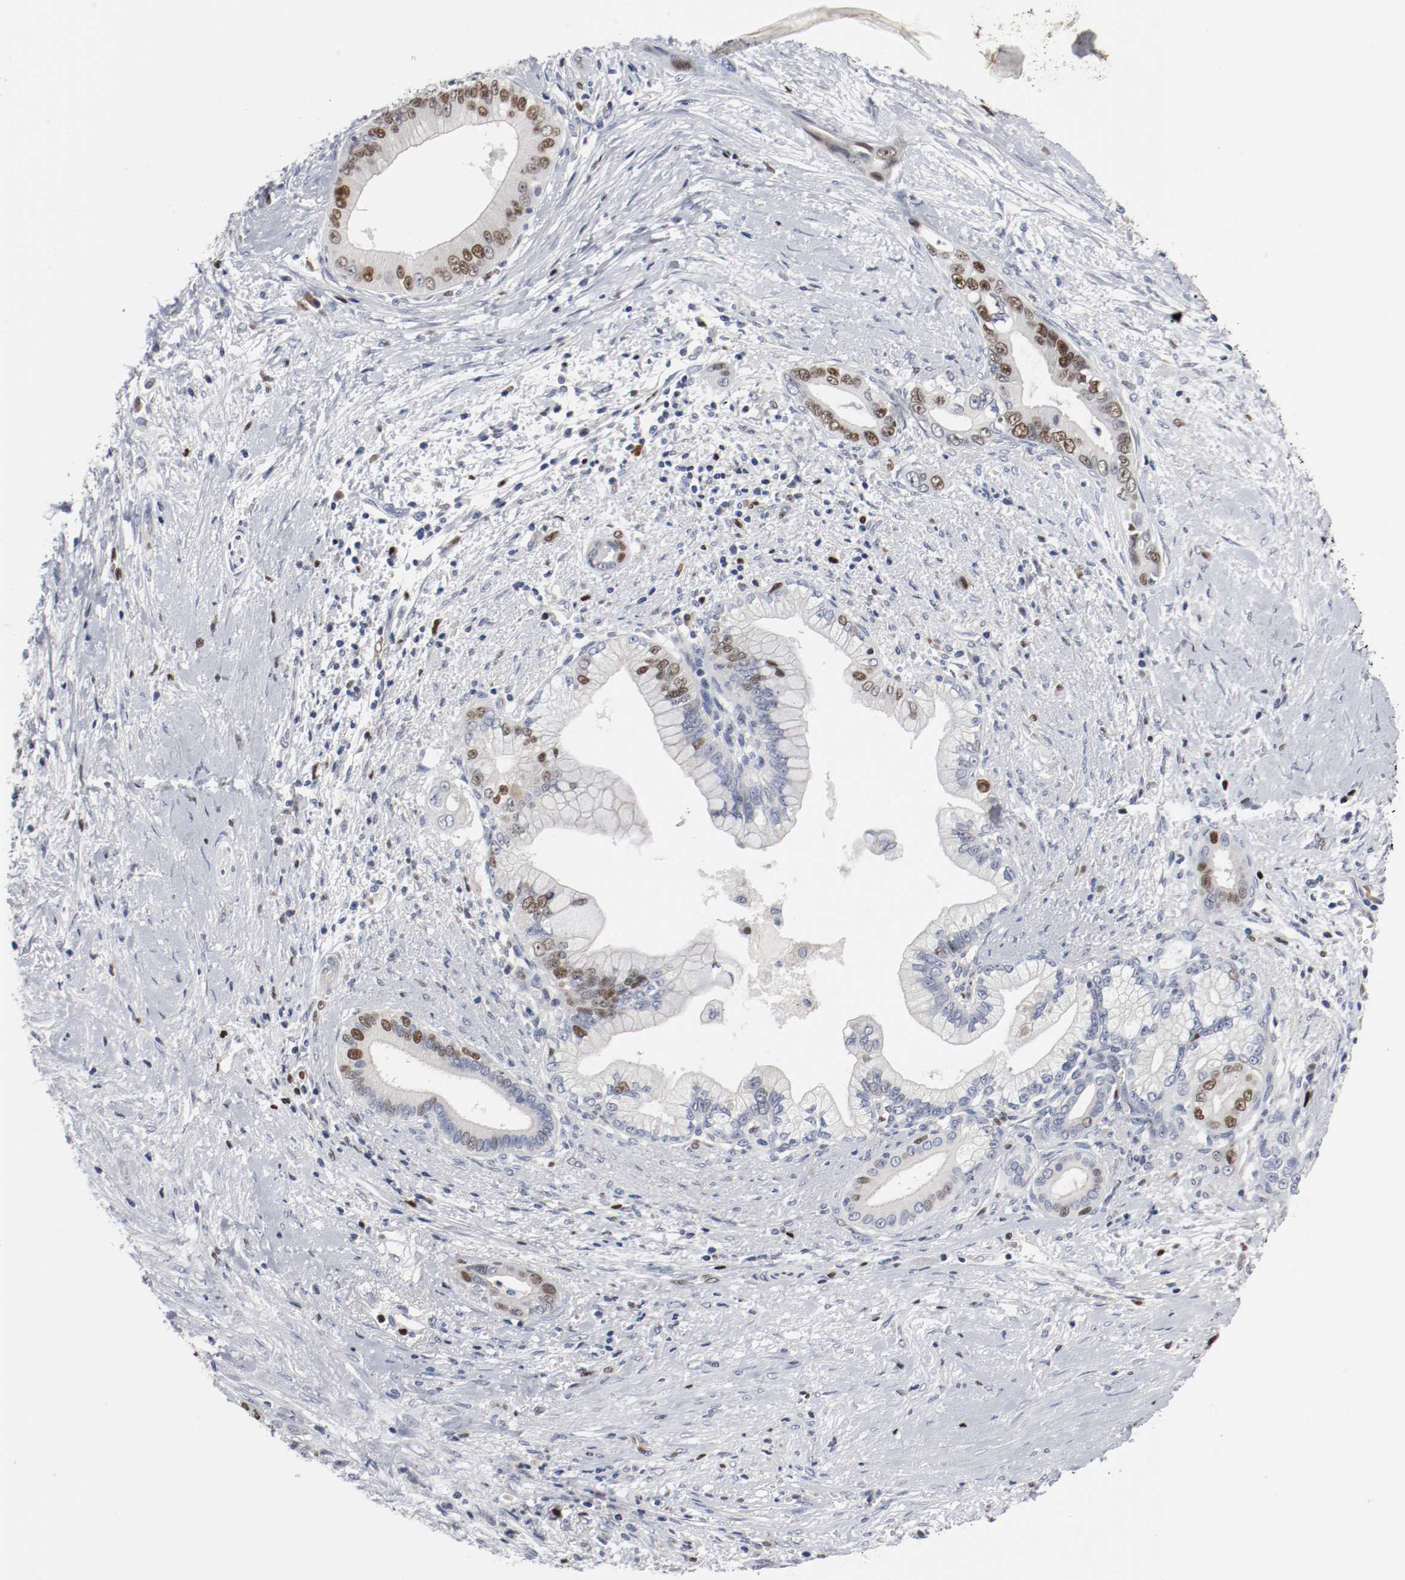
{"staining": {"intensity": "moderate", "quantity": "25%-75%", "location": "nuclear"}, "tissue": "pancreatic cancer", "cell_type": "Tumor cells", "image_type": "cancer", "snomed": [{"axis": "morphology", "description": "Adenocarcinoma, NOS"}, {"axis": "topography", "description": "Pancreas"}], "caption": "This histopathology image shows IHC staining of human pancreatic cancer (adenocarcinoma), with medium moderate nuclear positivity in about 25%-75% of tumor cells.", "gene": "MCM6", "patient": {"sex": "male", "age": 59}}